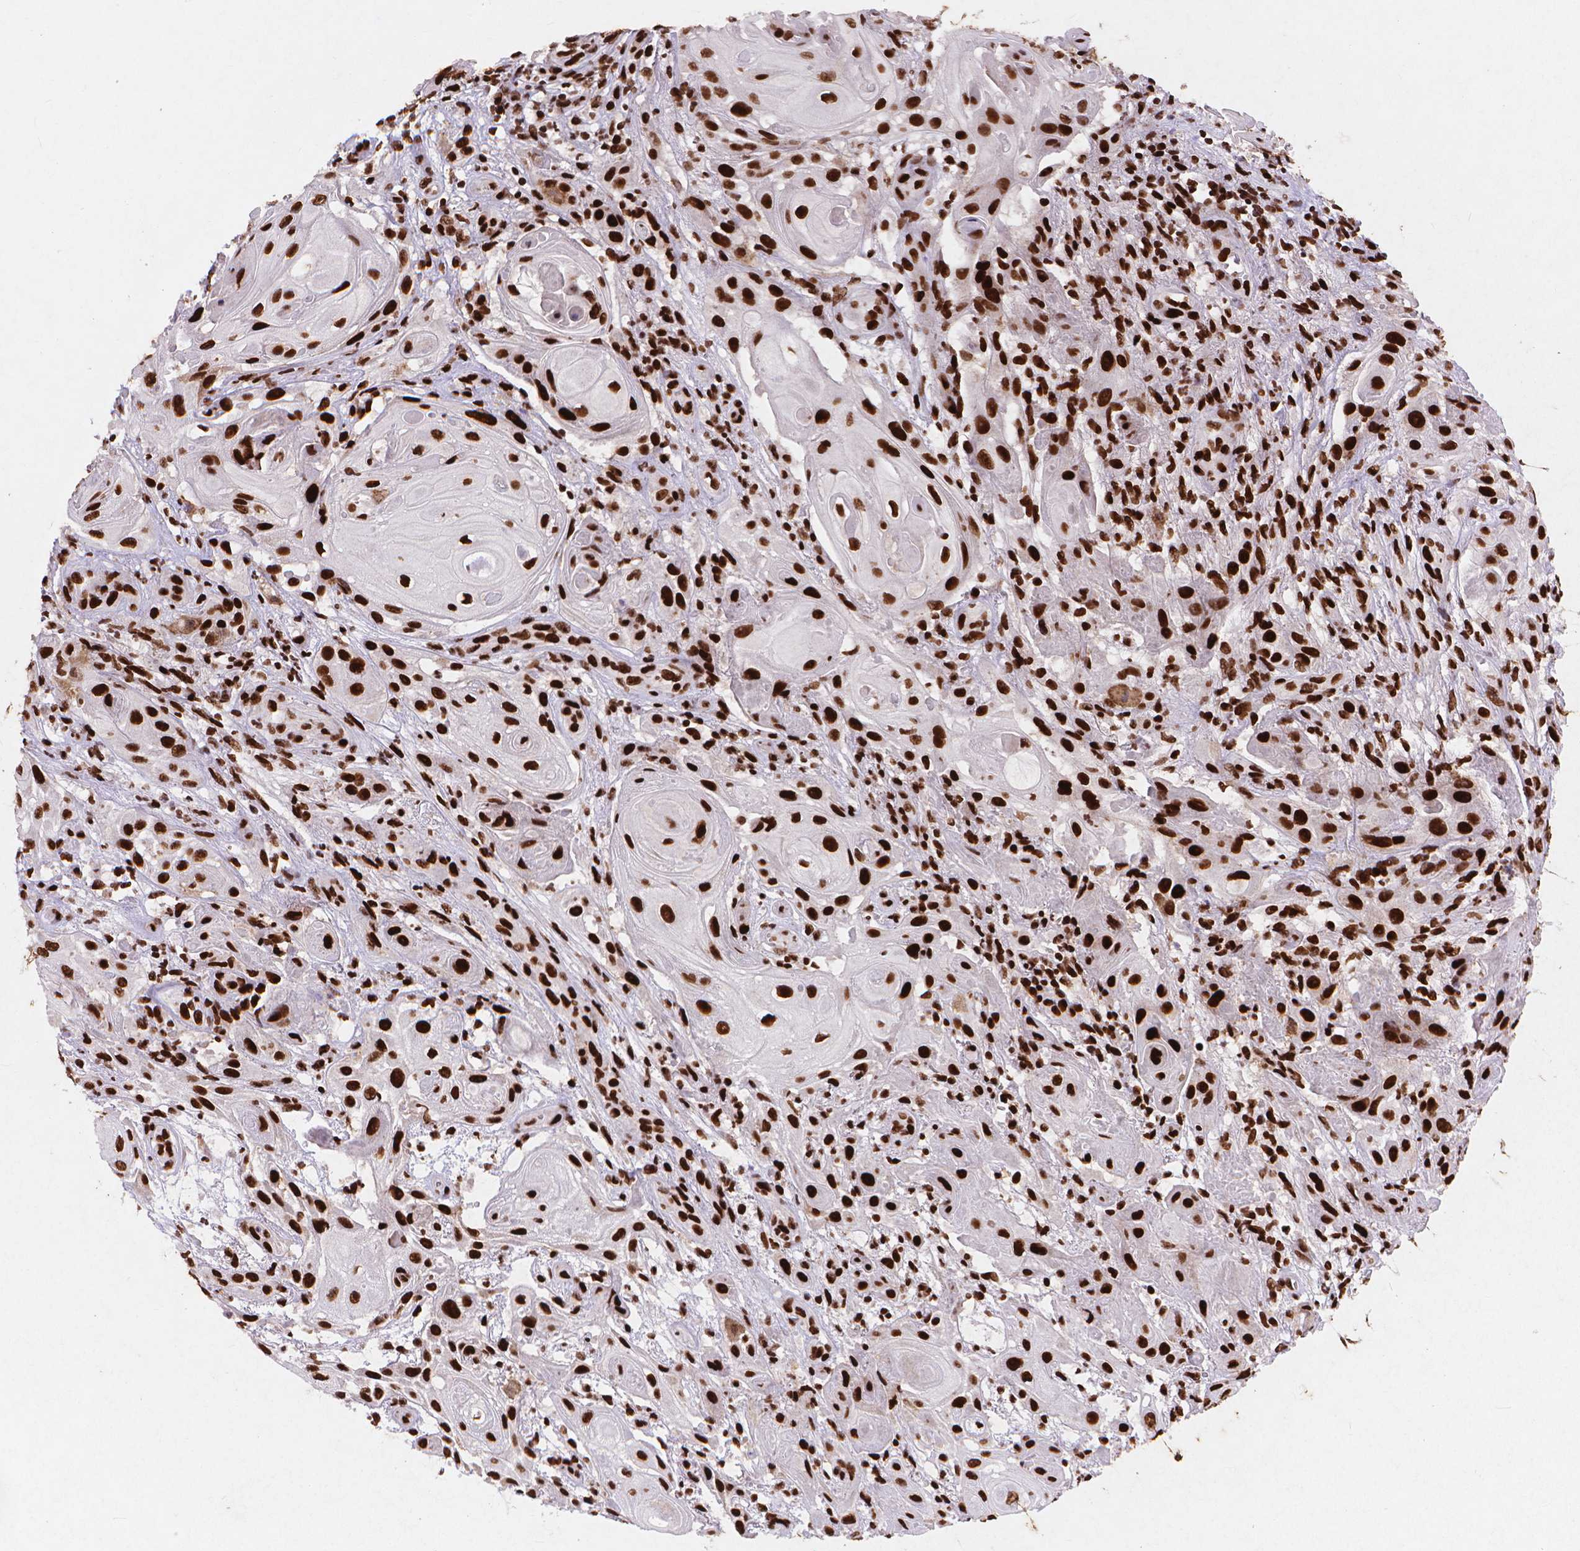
{"staining": {"intensity": "strong", "quantity": ">75%", "location": "nuclear"}, "tissue": "skin cancer", "cell_type": "Tumor cells", "image_type": "cancer", "snomed": [{"axis": "morphology", "description": "Squamous cell carcinoma, NOS"}, {"axis": "topography", "description": "Skin"}], "caption": "IHC micrograph of neoplastic tissue: human skin cancer (squamous cell carcinoma) stained using IHC exhibits high levels of strong protein expression localized specifically in the nuclear of tumor cells, appearing as a nuclear brown color.", "gene": "CITED2", "patient": {"sex": "male", "age": 62}}